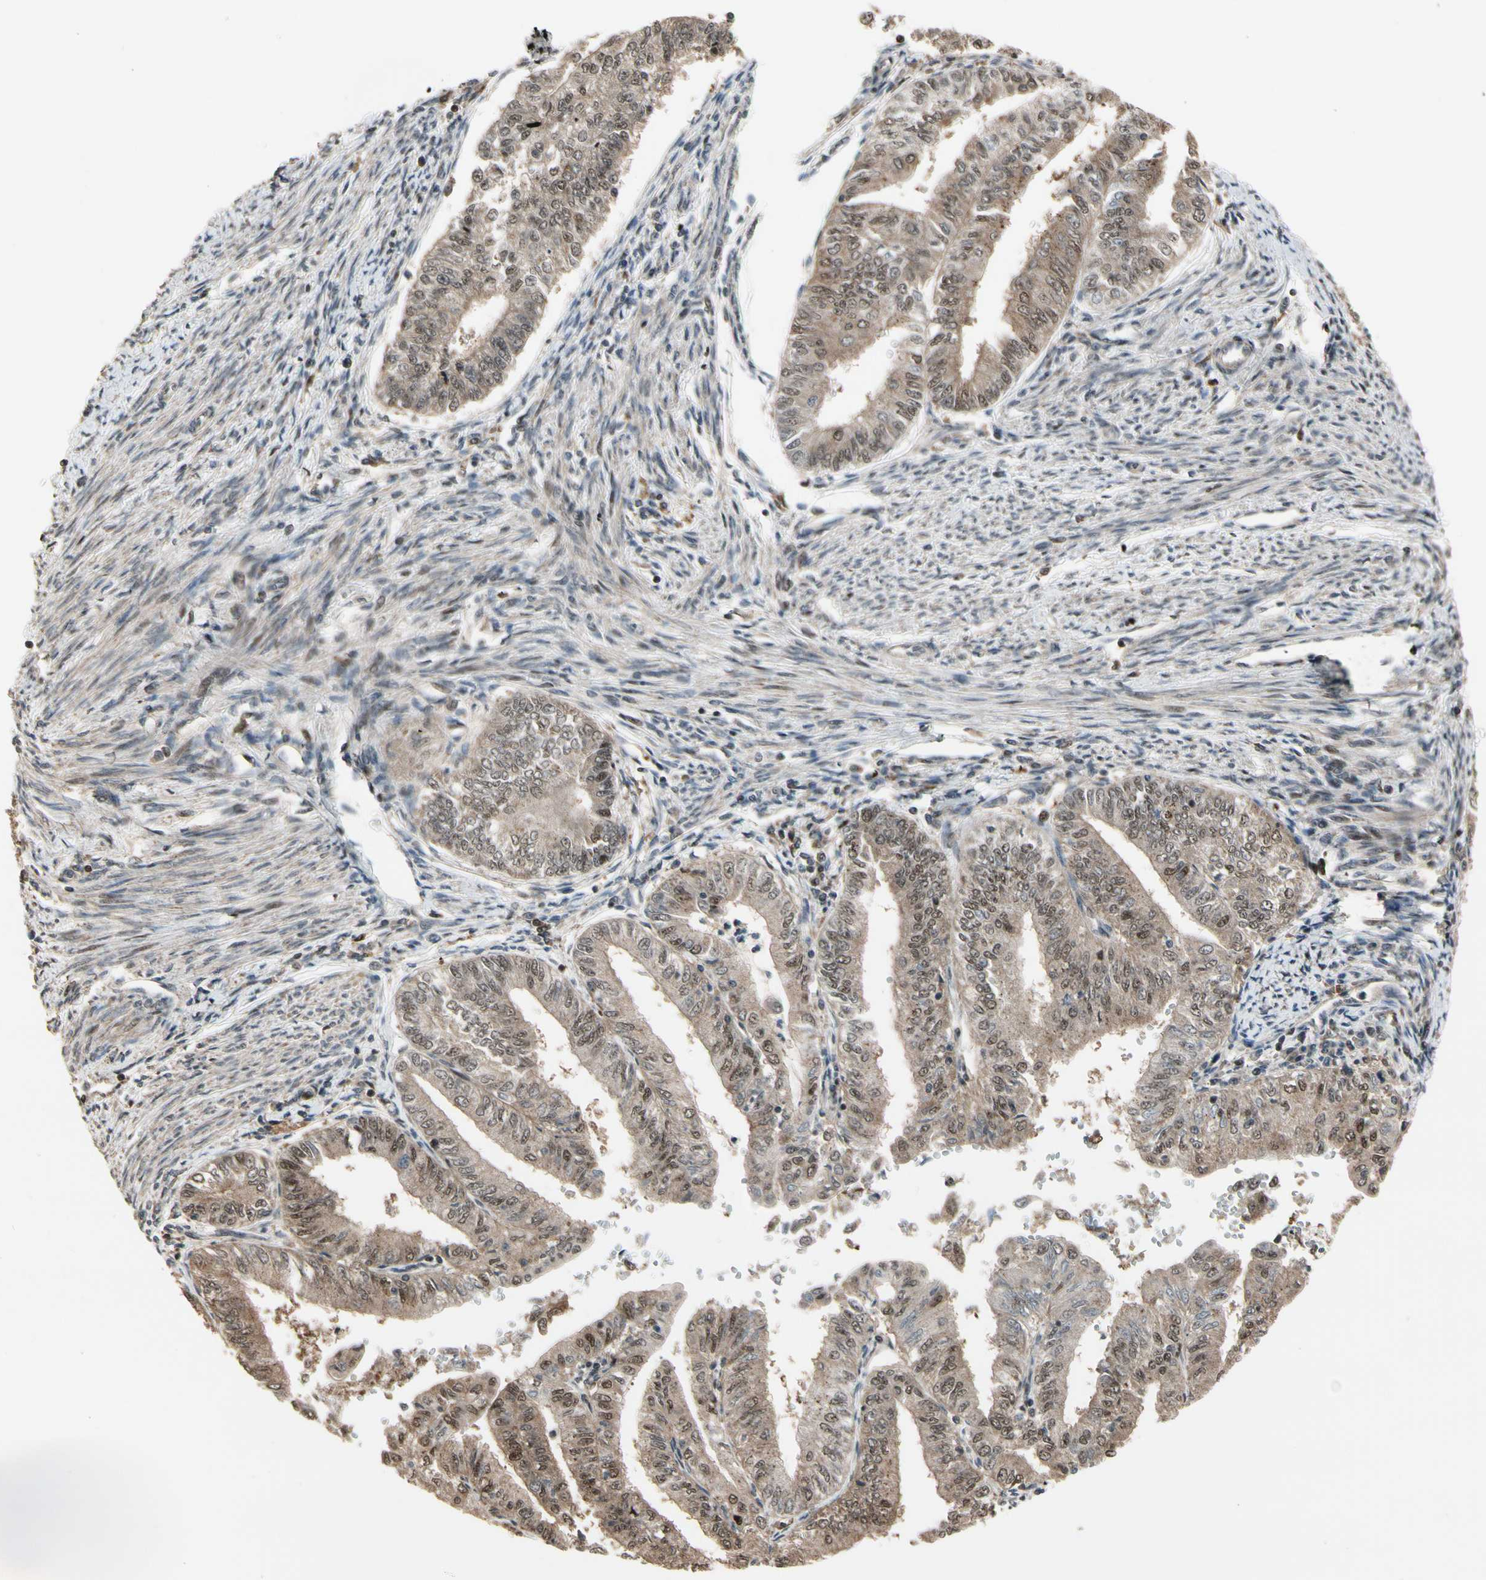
{"staining": {"intensity": "weak", "quantity": ">75%", "location": "cytoplasmic/membranous,nuclear"}, "tissue": "endometrial cancer", "cell_type": "Tumor cells", "image_type": "cancer", "snomed": [{"axis": "morphology", "description": "Adenocarcinoma, NOS"}, {"axis": "topography", "description": "Endometrium"}], "caption": "Protein staining of endometrial cancer tissue demonstrates weak cytoplasmic/membranous and nuclear expression in about >75% of tumor cells.", "gene": "CSF1R", "patient": {"sex": "female", "age": 66}}